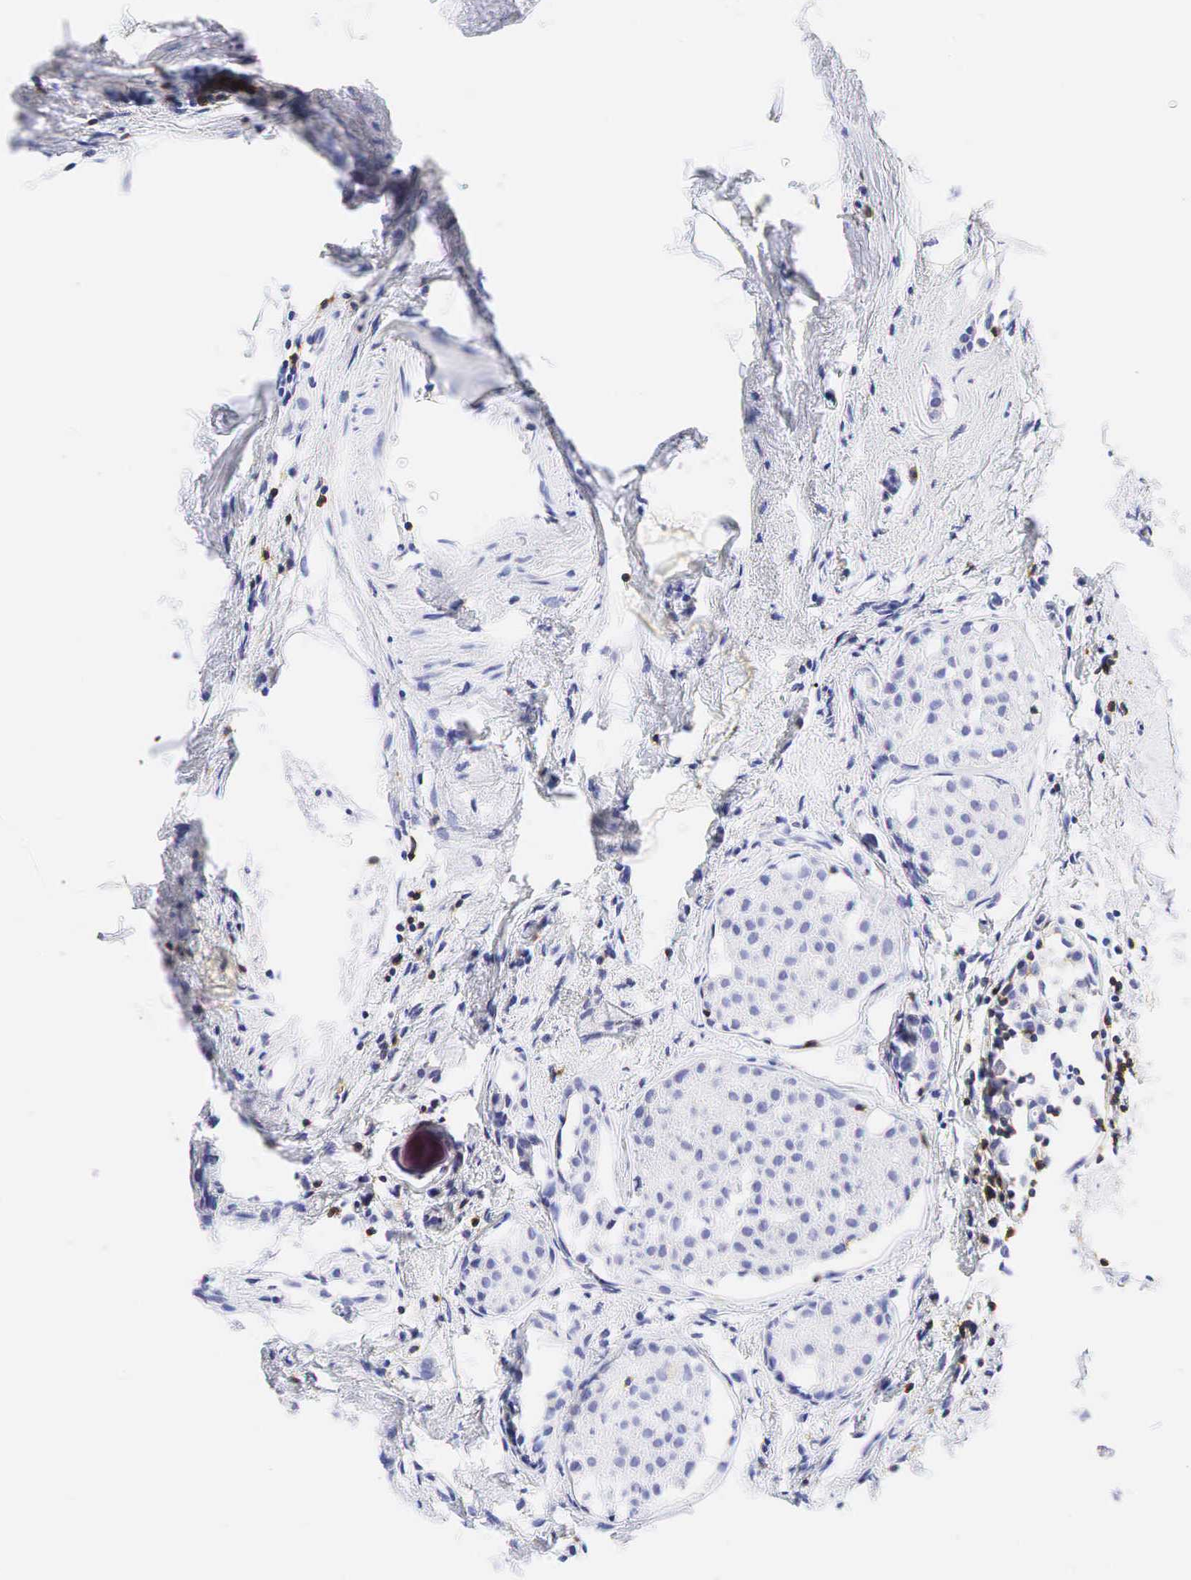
{"staining": {"intensity": "negative", "quantity": "none", "location": "none"}, "tissue": "breast cancer", "cell_type": "Tumor cells", "image_type": "cancer", "snomed": [{"axis": "morphology", "description": "Duct carcinoma"}, {"axis": "topography", "description": "Breast"}], "caption": "Human breast cancer (invasive ductal carcinoma) stained for a protein using immunohistochemistry shows no staining in tumor cells.", "gene": "CD3E", "patient": {"sex": "female", "age": 64}}